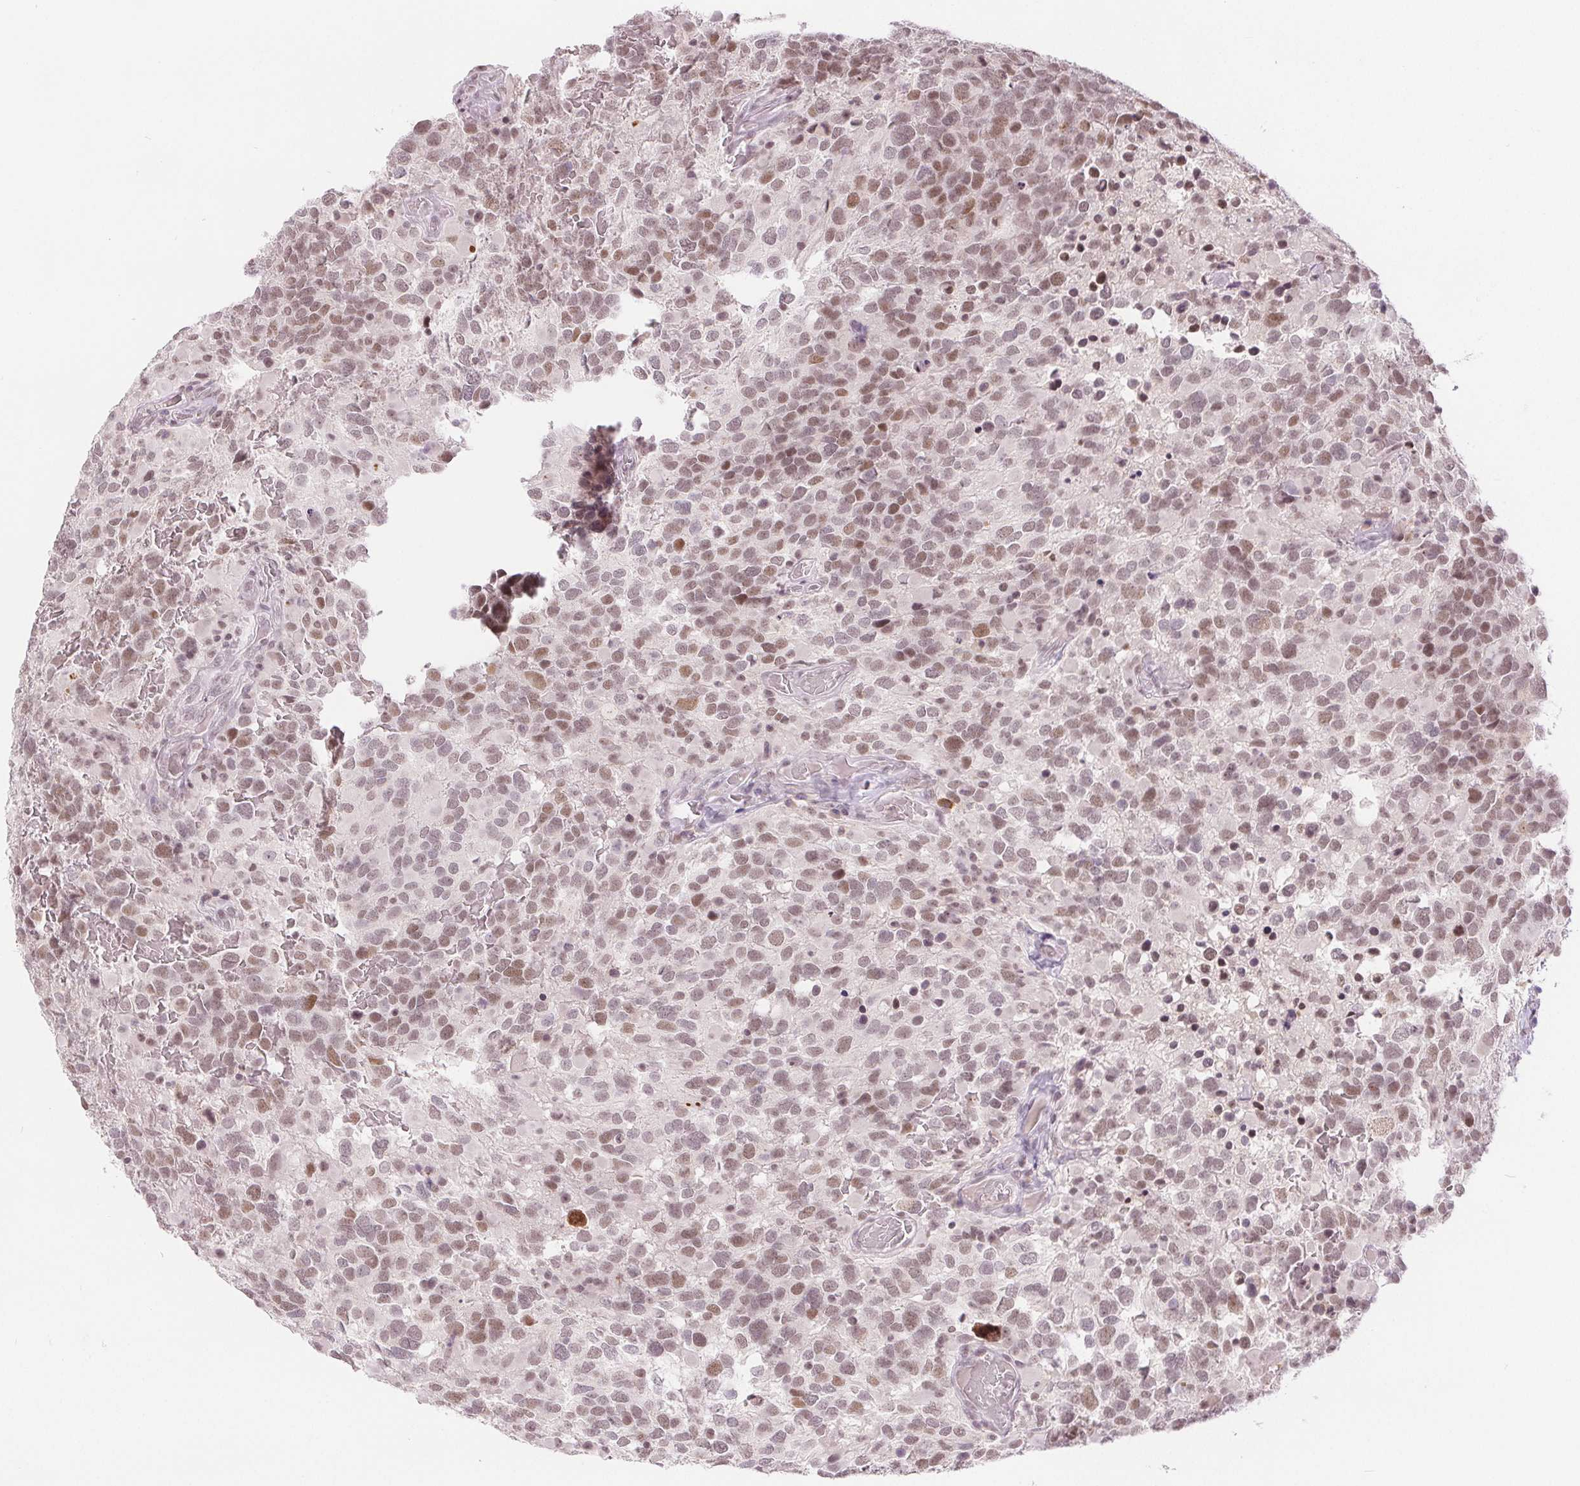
{"staining": {"intensity": "weak", "quantity": ">75%", "location": "nuclear"}, "tissue": "glioma", "cell_type": "Tumor cells", "image_type": "cancer", "snomed": [{"axis": "morphology", "description": "Glioma, malignant, High grade"}, {"axis": "topography", "description": "Brain"}], "caption": "About >75% of tumor cells in glioma exhibit weak nuclear protein staining as visualized by brown immunohistochemical staining.", "gene": "DEK", "patient": {"sex": "female", "age": 40}}